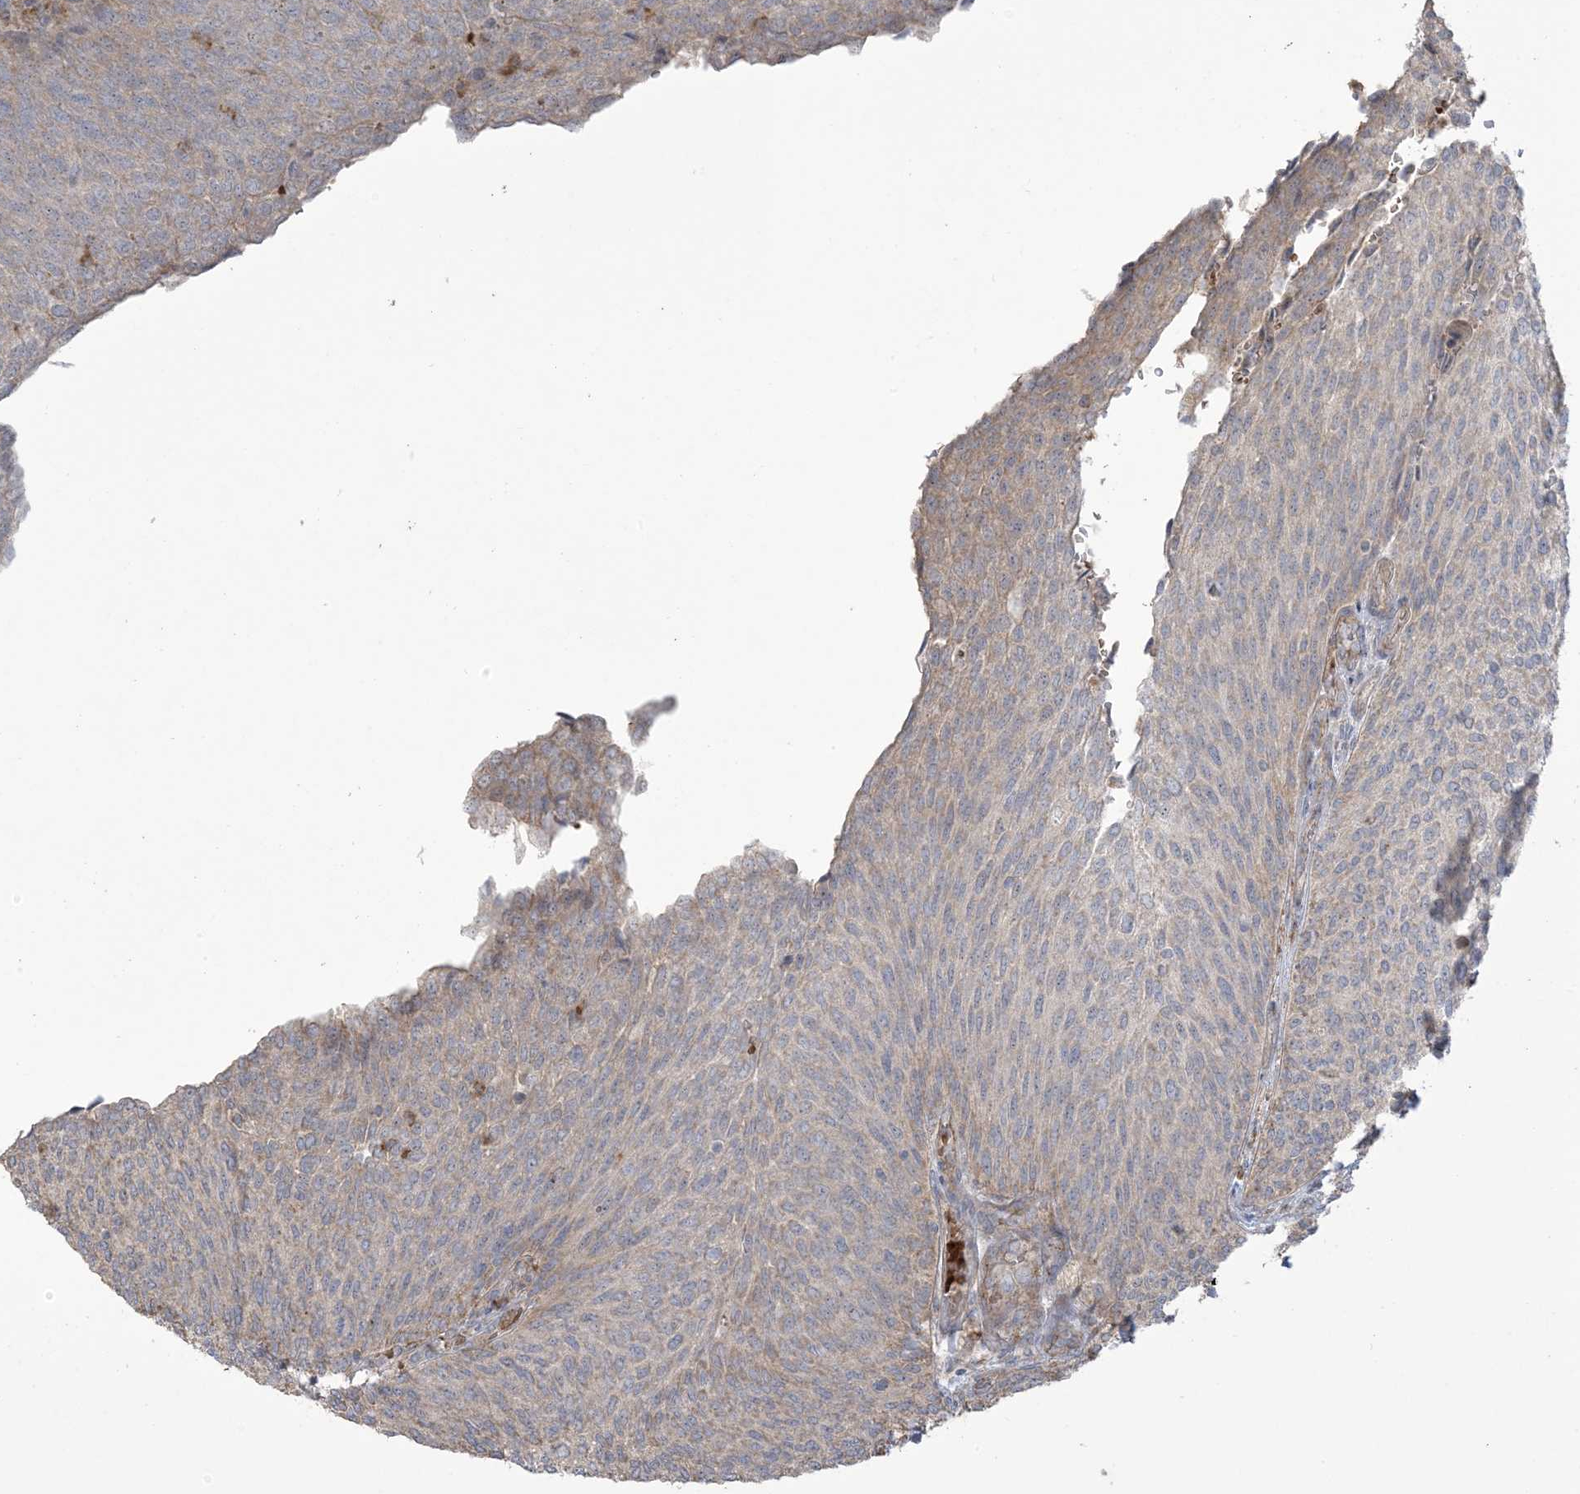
{"staining": {"intensity": "negative", "quantity": "none", "location": "none"}, "tissue": "urothelial cancer", "cell_type": "Tumor cells", "image_type": "cancer", "snomed": [{"axis": "morphology", "description": "Urothelial carcinoma, Low grade"}, {"axis": "topography", "description": "Urinary bladder"}], "caption": "Immunohistochemical staining of human urothelial carcinoma (low-grade) demonstrates no significant expression in tumor cells. Nuclei are stained in blue.", "gene": "KLHL18", "patient": {"sex": "female", "age": 79}}